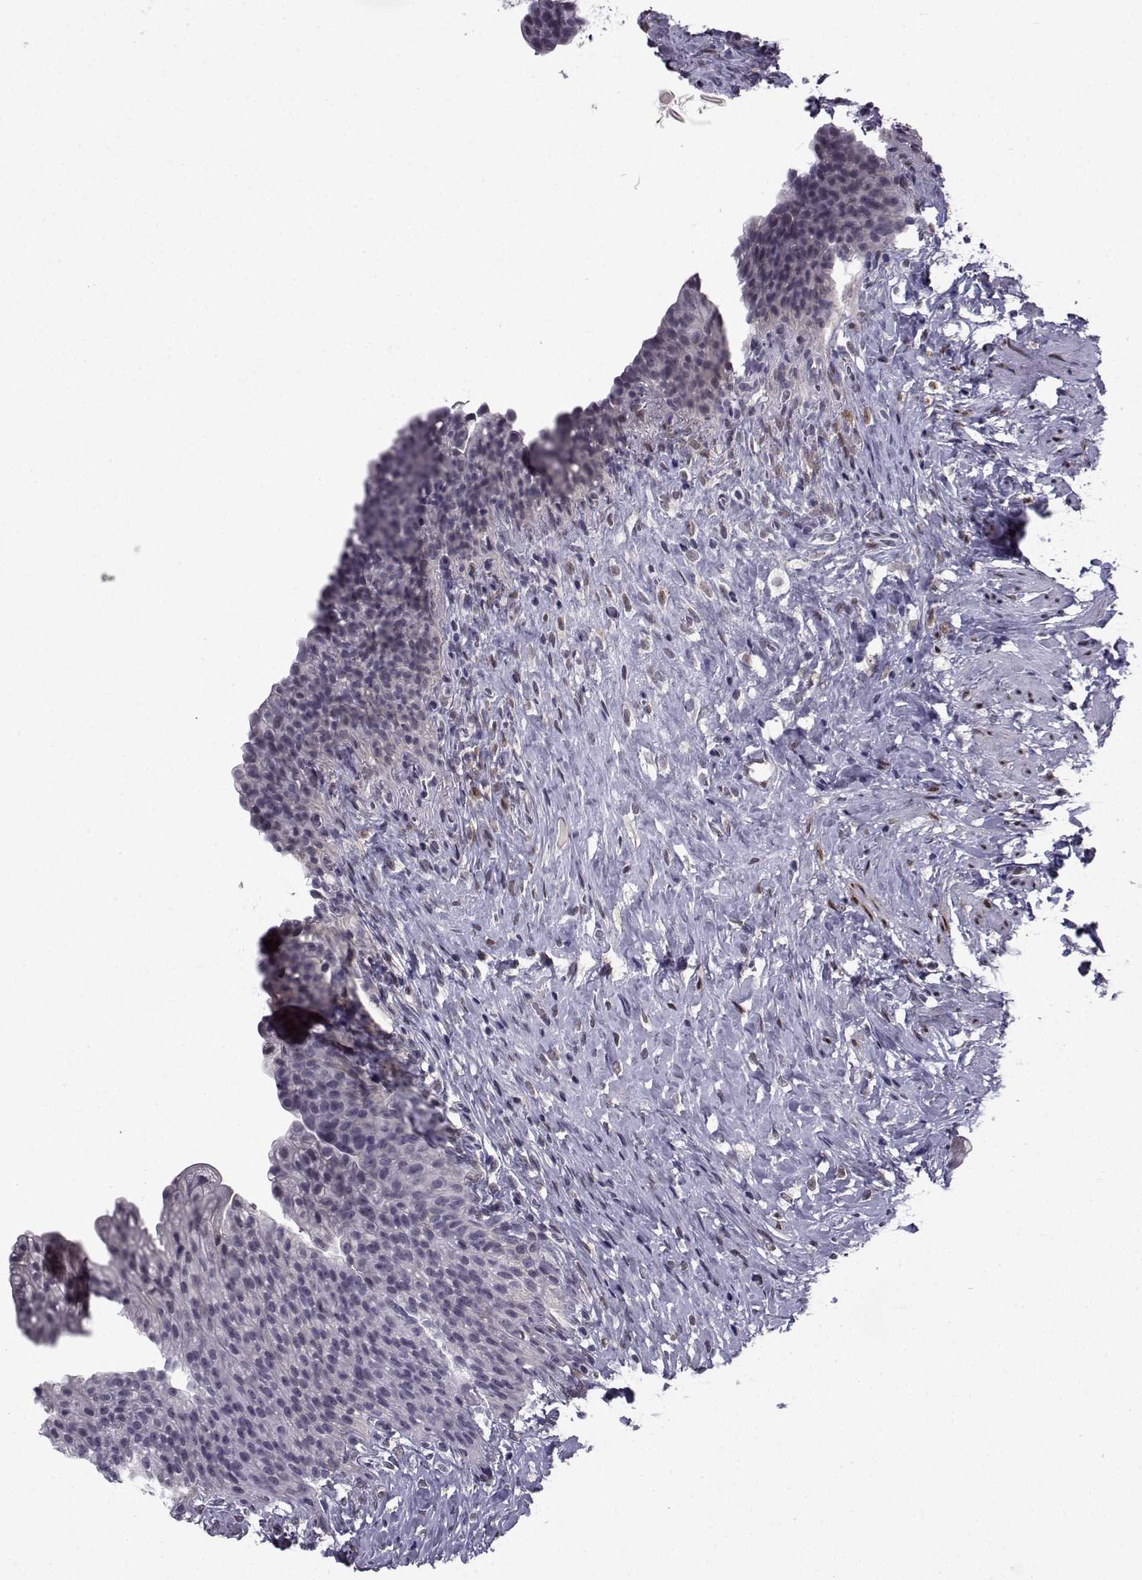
{"staining": {"intensity": "negative", "quantity": "none", "location": "none"}, "tissue": "urinary bladder", "cell_type": "Urothelial cells", "image_type": "normal", "snomed": [{"axis": "morphology", "description": "Normal tissue, NOS"}, {"axis": "topography", "description": "Urinary bladder"}], "caption": "Immunohistochemistry histopathology image of unremarkable urinary bladder: human urinary bladder stained with DAB reveals no significant protein positivity in urothelial cells. (DAB IHC visualized using brightfield microscopy, high magnification).", "gene": "RBM24", "patient": {"sex": "male", "age": 76}}